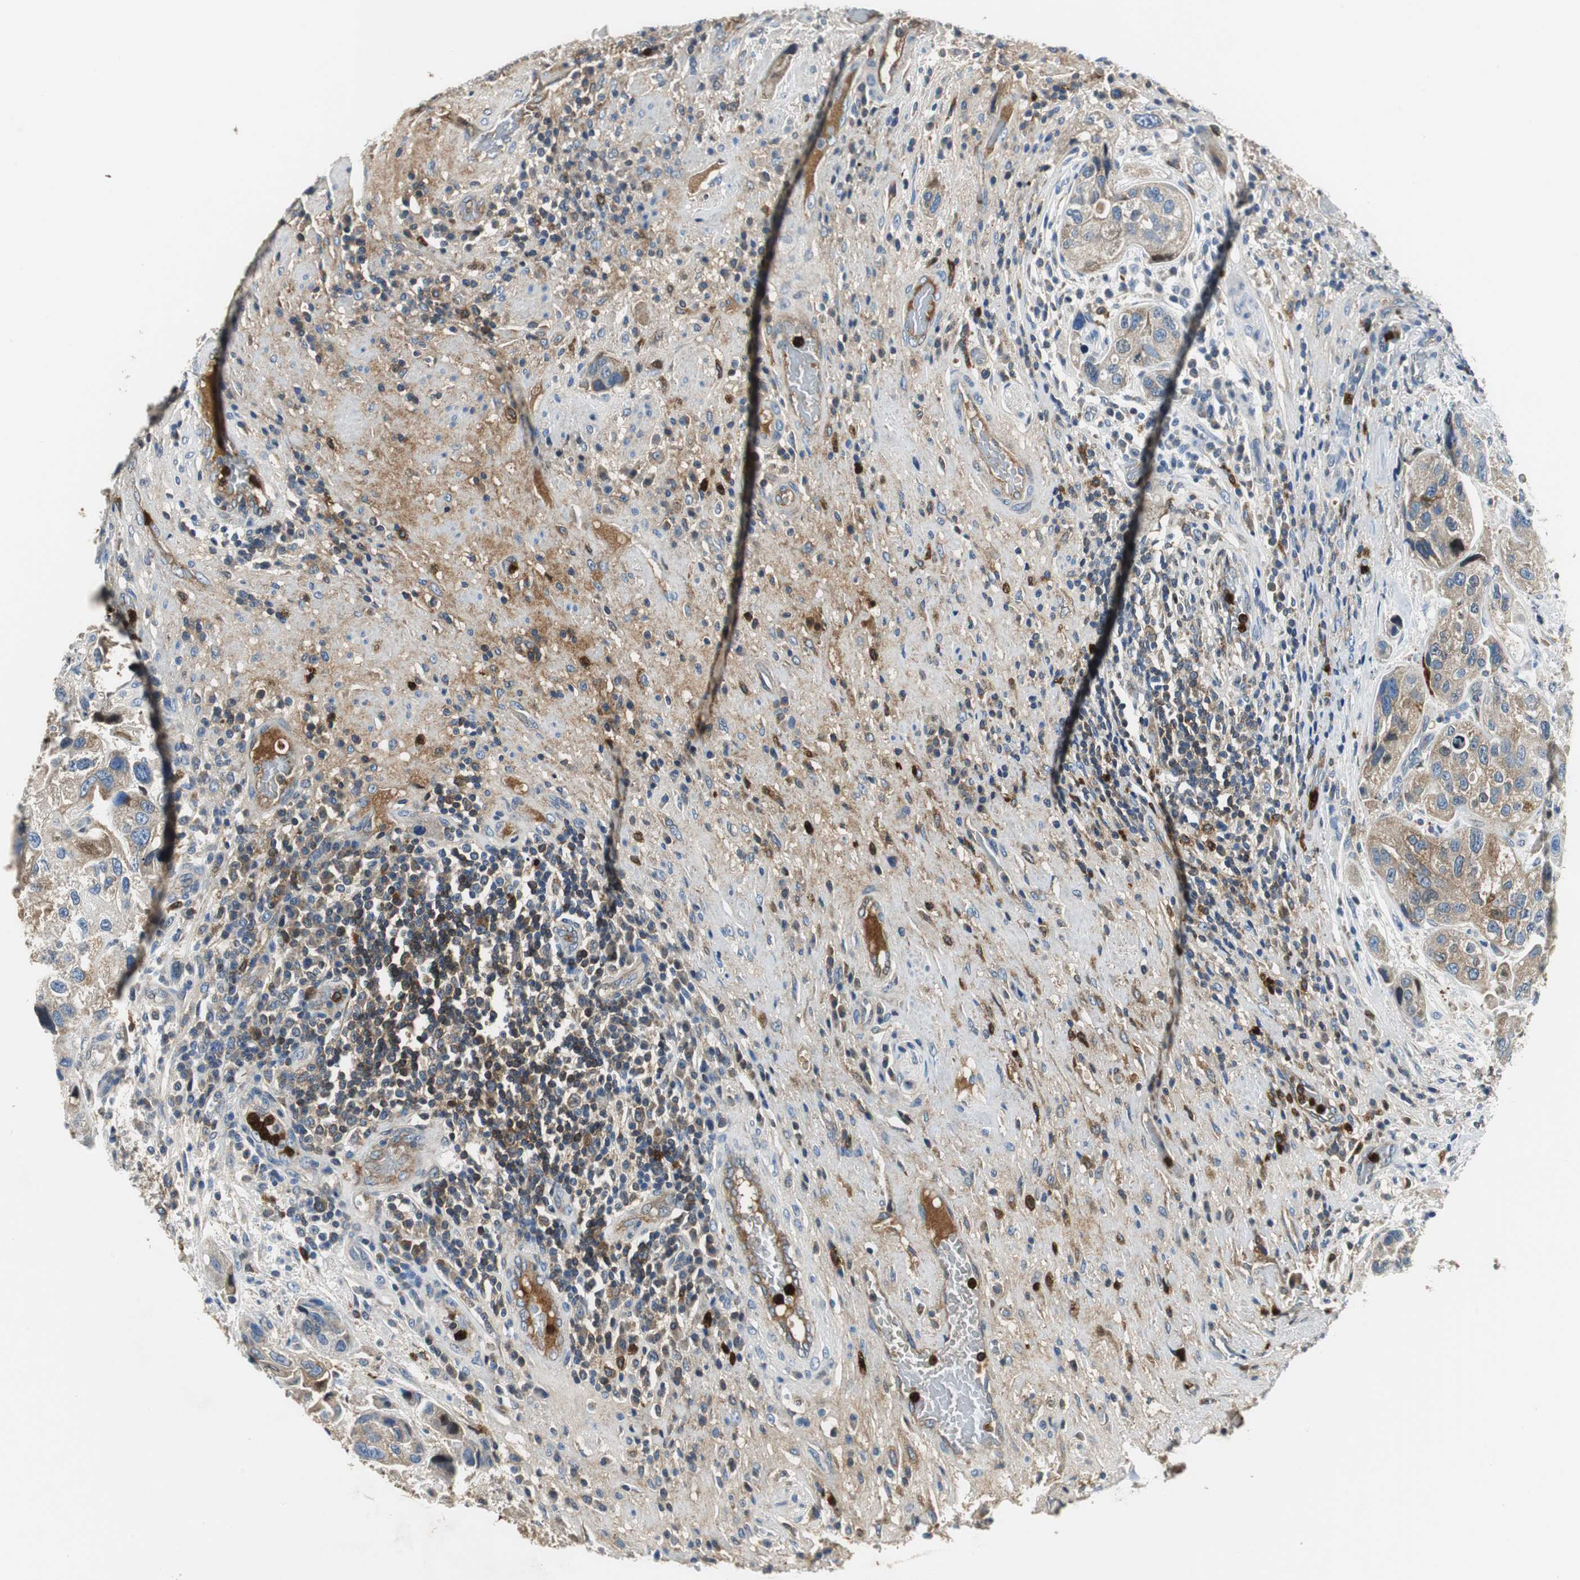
{"staining": {"intensity": "weak", "quantity": "25%-75%", "location": "cytoplasmic/membranous"}, "tissue": "urothelial cancer", "cell_type": "Tumor cells", "image_type": "cancer", "snomed": [{"axis": "morphology", "description": "Urothelial carcinoma, High grade"}, {"axis": "topography", "description": "Urinary bladder"}], "caption": "Urothelial cancer stained with a brown dye exhibits weak cytoplasmic/membranous positive positivity in about 25%-75% of tumor cells.", "gene": "ORM1", "patient": {"sex": "female", "age": 64}}